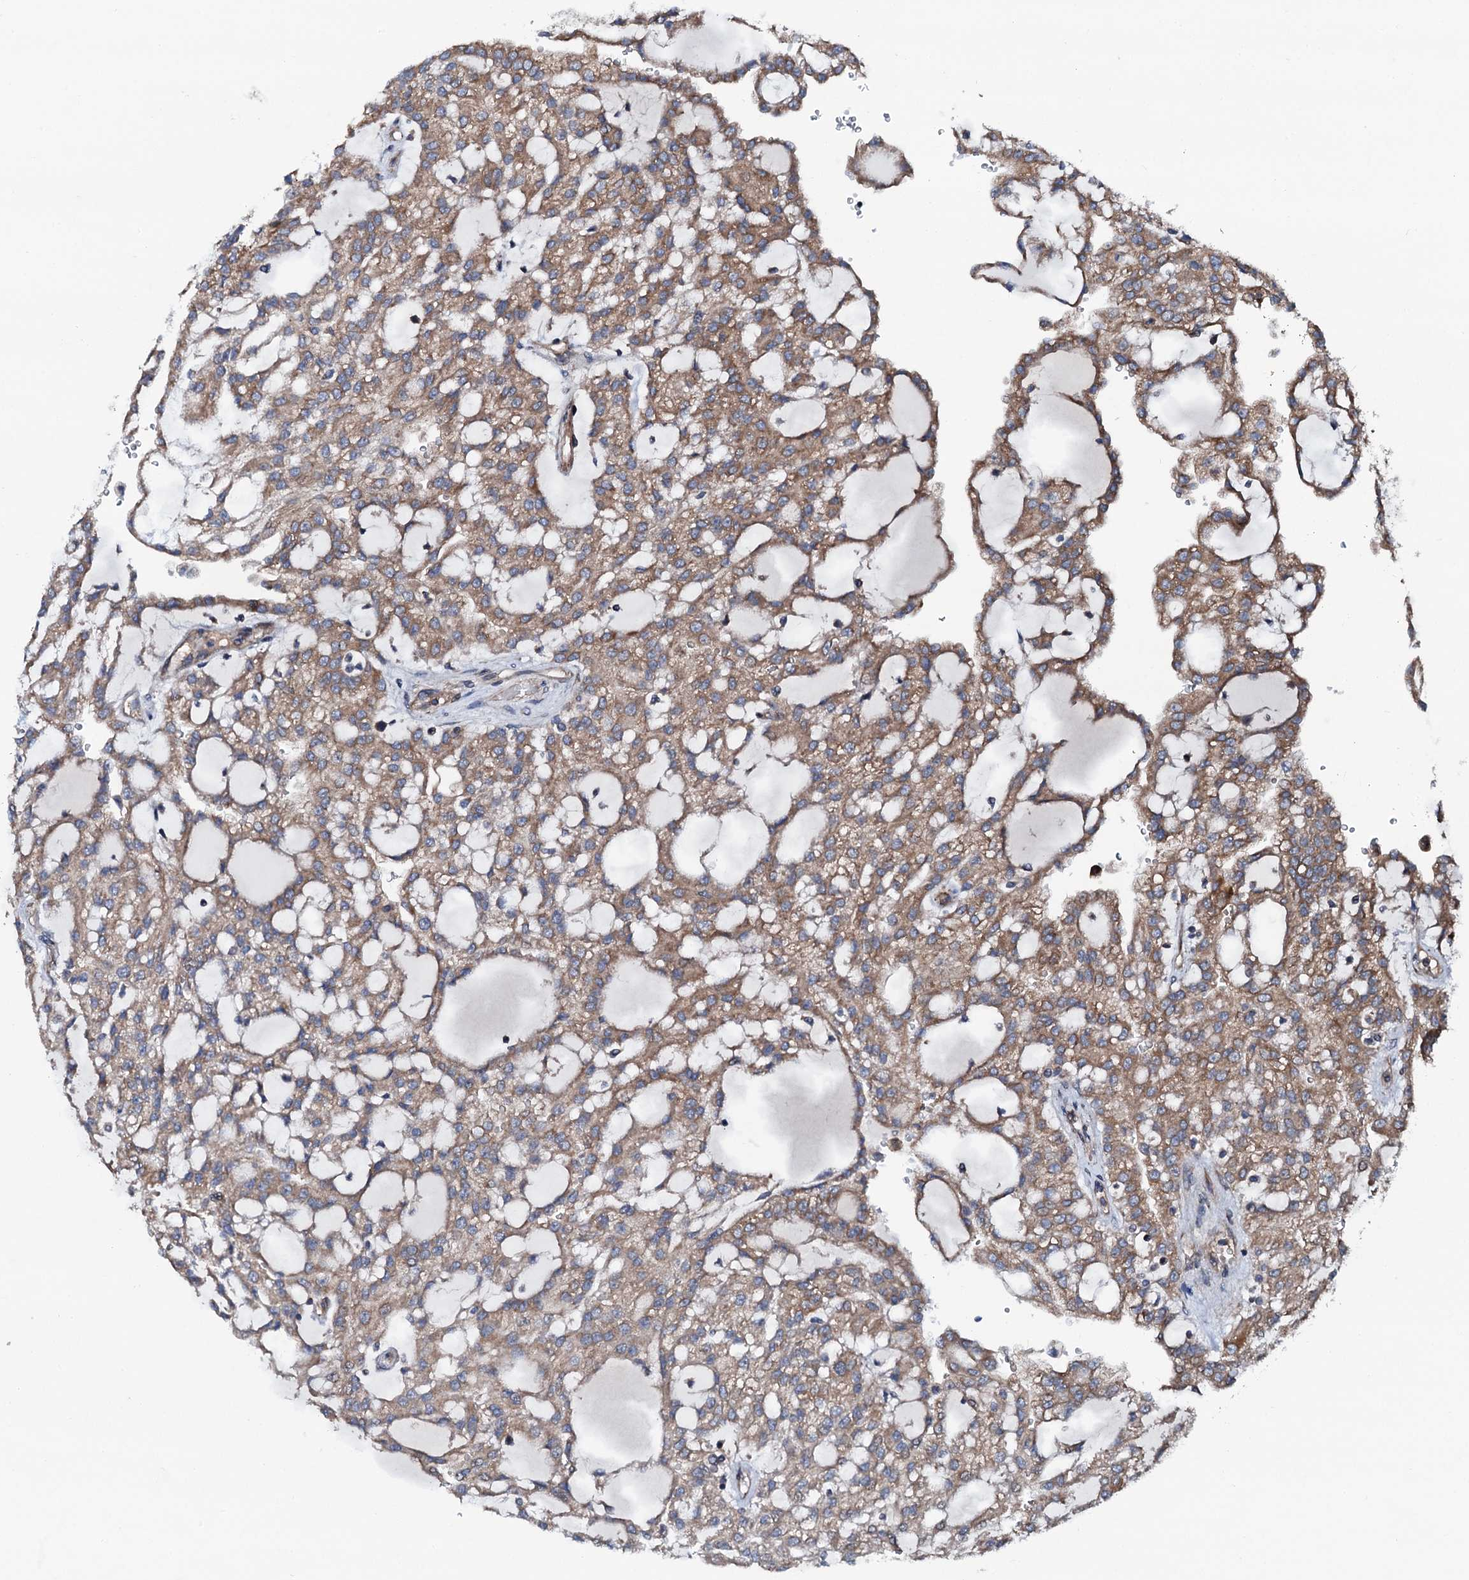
{"staining": {"intensity": "moderate", "quantity": ">75%", "location": "cytoplasmic/membranous"}, "tissue": "renal cancer", "cell_type": "Tumor cells", "image_type": "cancer", "snomed": [{"axis": "morphology", "description": "Adenocarcinoma, NOS"}, {"axis": "topography", "description": "Kidney"}], "caption": "Tumor cells reveal moderate cytoplasmic/membranous staining in about >75% of cells in renal cancer (adenocarcinoma). (DAB = brown stain, brightfield microscopy at high magnification).", "gene": "NEK1", "patient": {"sex": "male", "age": 63}}